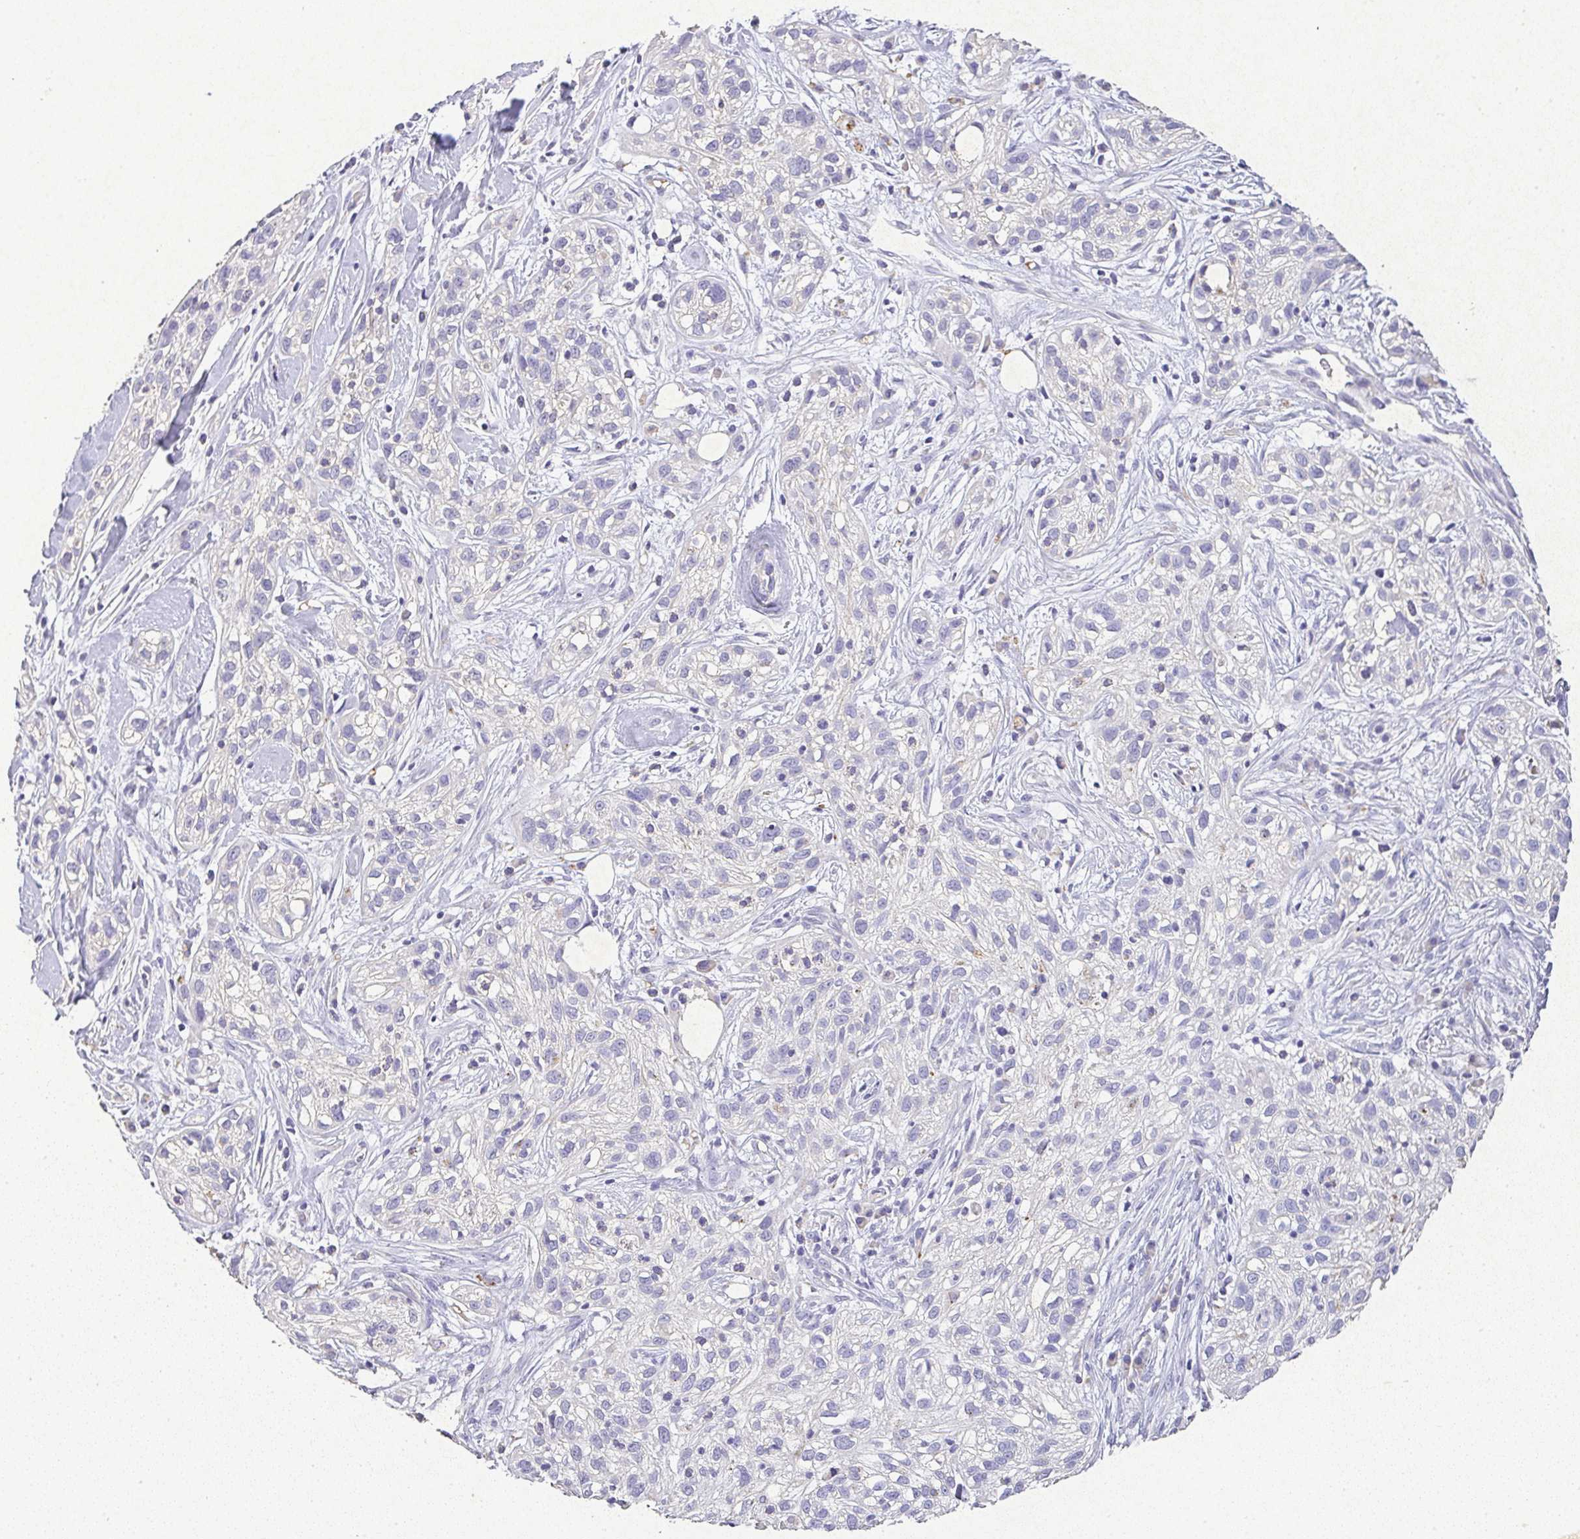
{"staining": {"intensity": "negative", "quantity": "none", "location": "none"}, "tissue": "skin cancer", "cell_type": "Tumor cells", "image_type": "cancer", "snomed": [{"axis": "morphology", "description": "Squamous cell carcinoma, NOS"}, {"axis": "topography", "description": "Skin"}], "caption": "Tumor cells show no significant protein expression in skin squamous cell carcinoma.", "gene": "RPS2", "patient": {"sex": "male", "age": 82}}